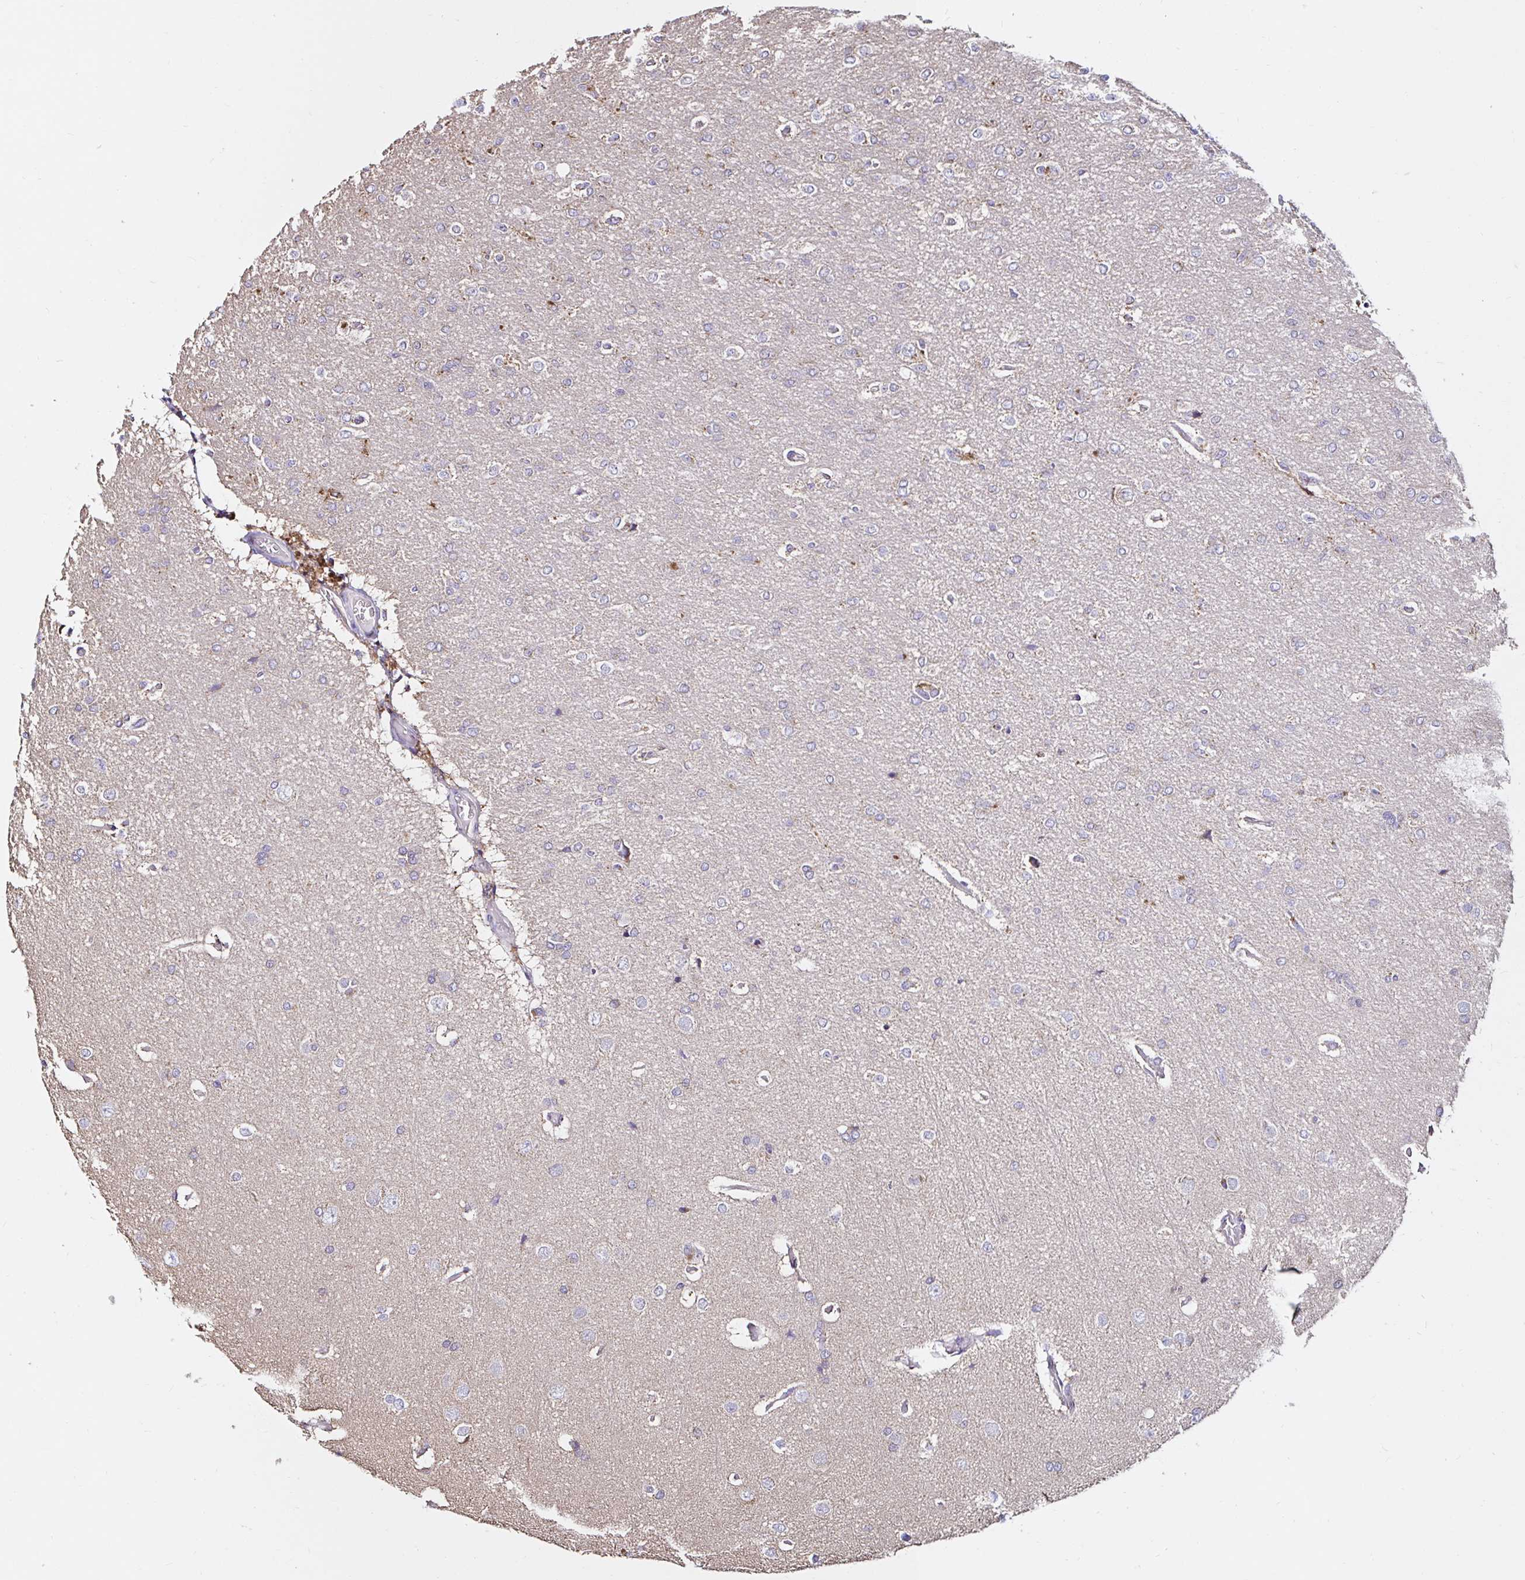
{"staining": {"intensity": "moderate", "quantity": "<25%", "location": "cytoplasmic/membranous"}, "tissue": "glioma", "cell_type": "Tumor cells", "image_type": "cancer", "snomed": [{"axis": "morphology", "description": "Glioma, malignant, Low grade"}, {"axis": "topography", "description": "Brain"}], "caption": "Low-grade glioma (malignant) stained with a protein marker displays moderate staining in tumor cells.", "gene": "MSR1", "patient": {"sex": "male", "age": 26}}